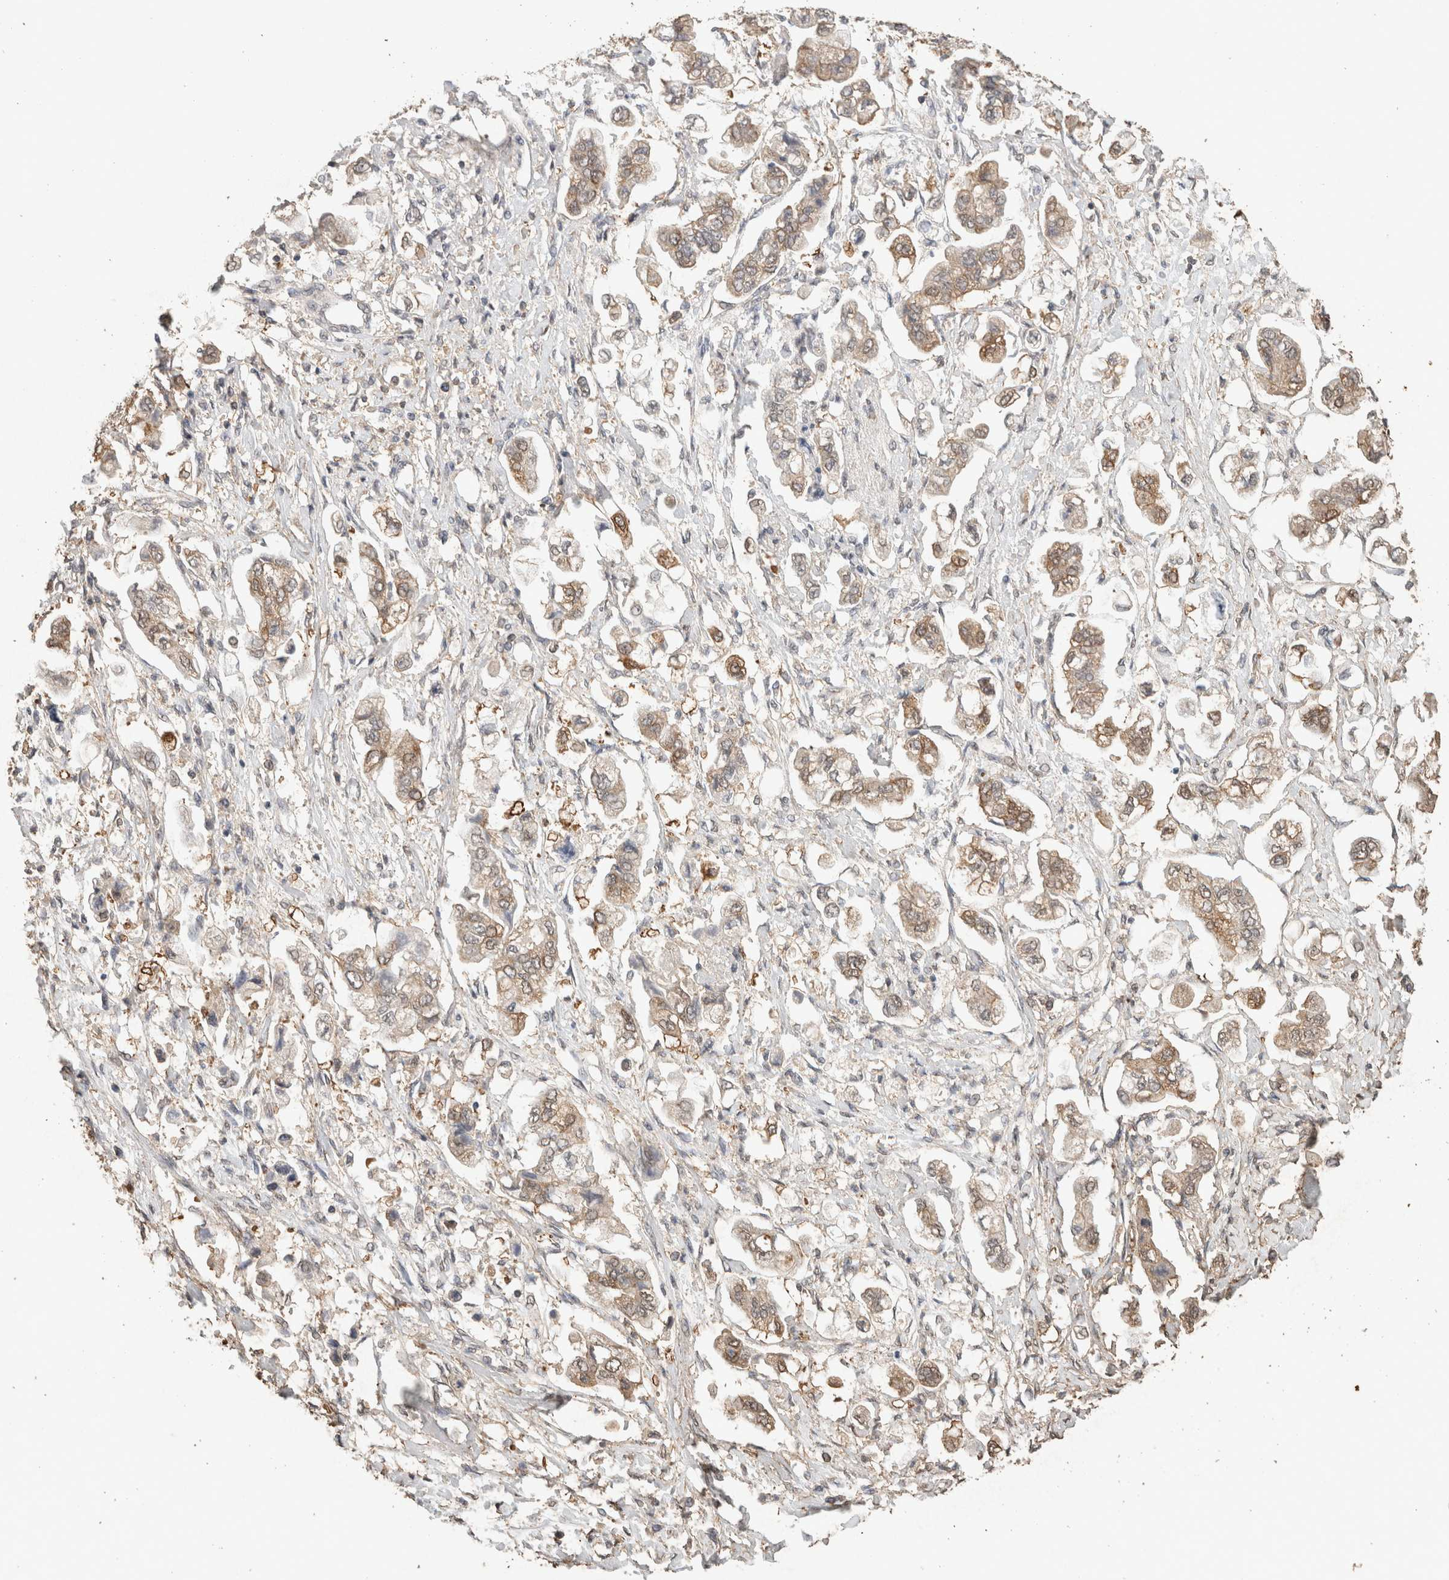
{"staining": {"intensity": "weak", "quantity": ">75%", "location": "cytoplasmic/membranous"}, "tissue": "stomach cancer", "cell_type": "Tumor cells", "image_type": "cancer", "snomed": [{"axis": "morphology", "description": "Adenocarcinoma, NOS"}, {"axis": "topography", "description": "Stomach"}], "caption": "Brown immunohistochemical staining in human stomach cancer (adenocarcinoma) reveals weak cytoplasmic/membranous expression in about >75% of tumor cells.", "gene": "CX3CL1", "patient": {"sex": "male", "age": 62}}